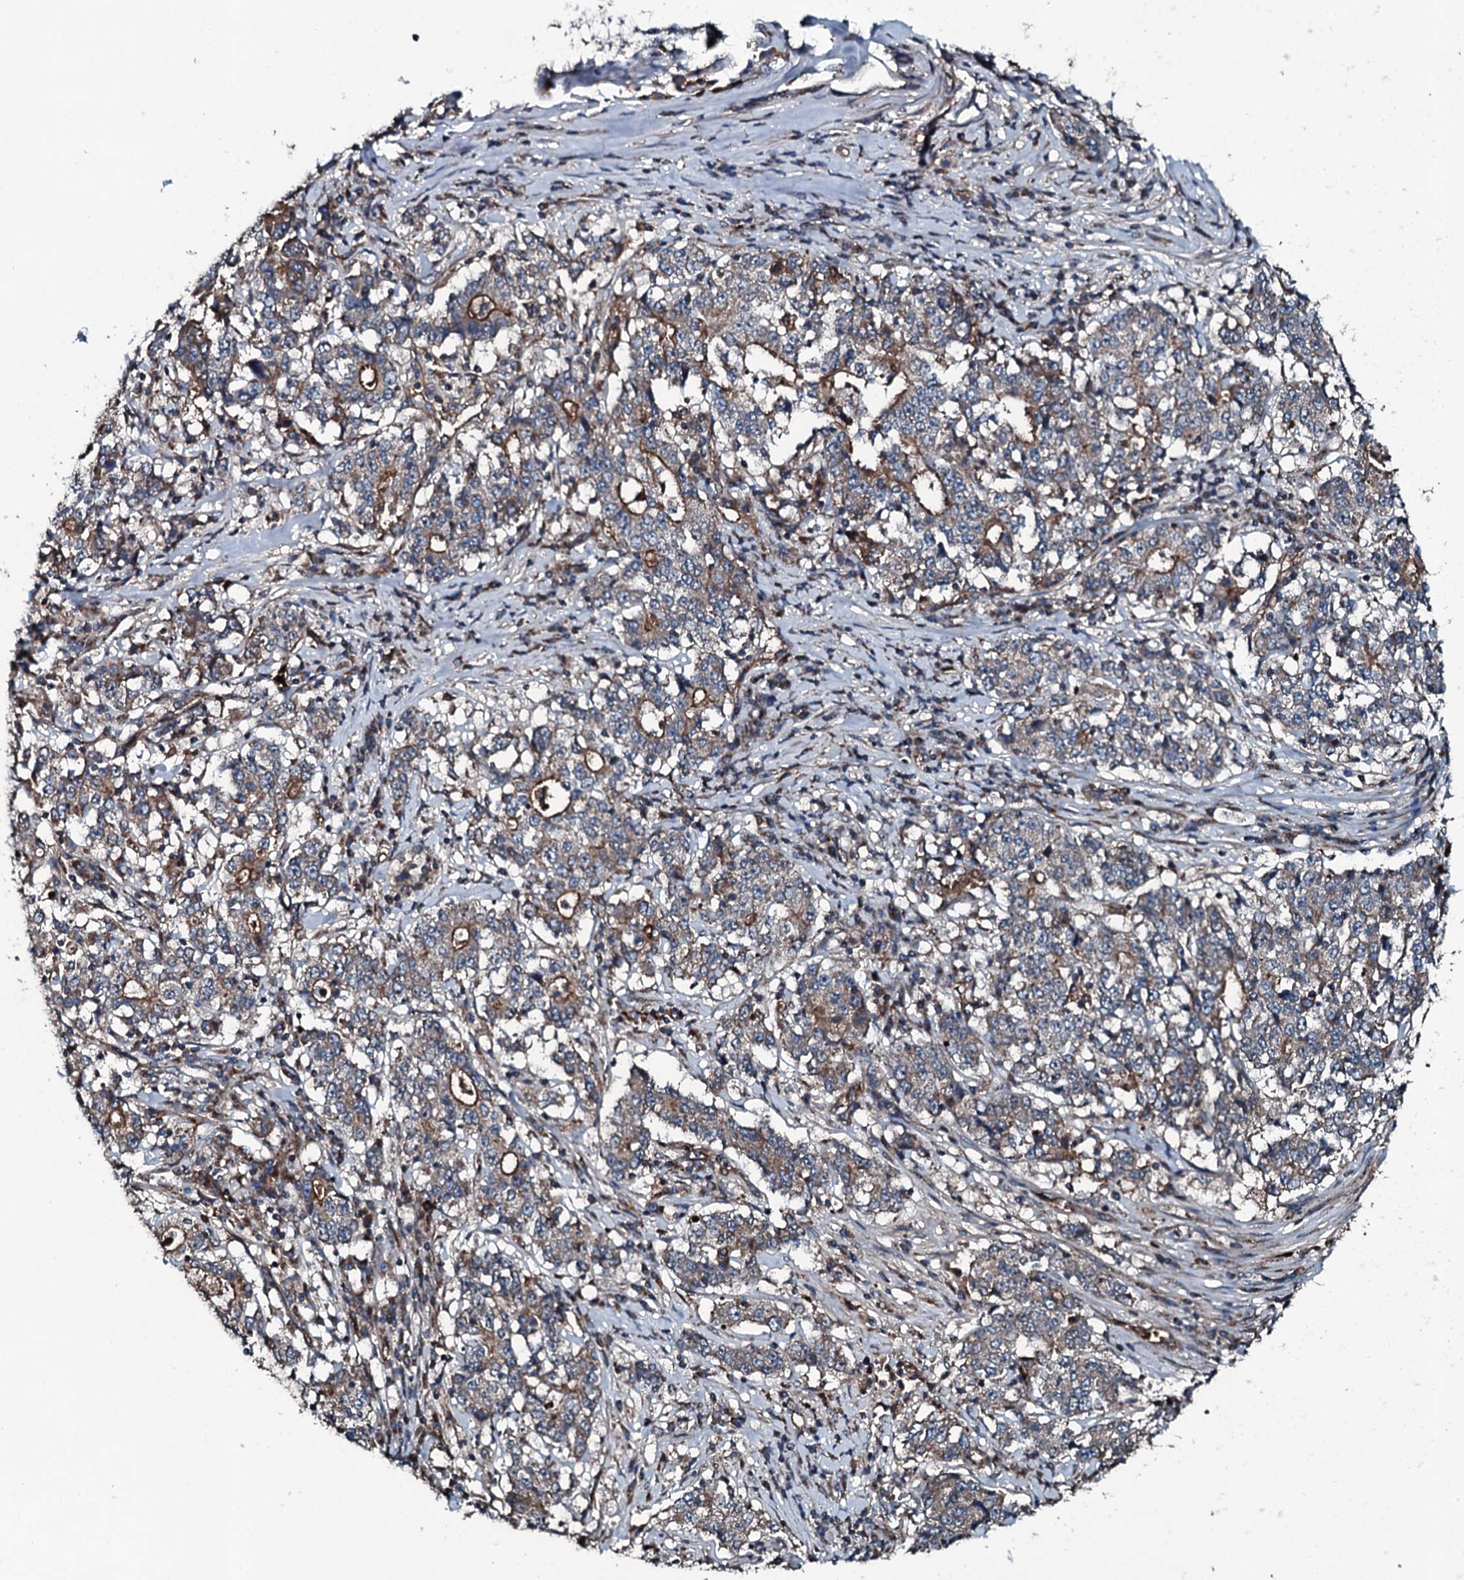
{"staining": {"intensity": "moderate", "quantity": "25%-75%", "location": "cytoplasmic/membranous"}, "tissue": "stomach cancer", "cell_type": "Tumor cells", "image_type": "cancer", "snomed": [{"axis": "morphology", "description": "Adenocarcinoma, NOS"}, {"axis": "topography", "description": "Stomach"}], "caption": "Immunohistochemical staining of adenocarcinoma (stomach) displays medium levels of moderate cytoplasmic/membranous positivity in approximately 25%-75% of tumor cells. (DAB IHC, brown staining for protein, blue staining for nuclei).", "gene": "TRIM7", "patient": {"sex": "male", "age": 59}}